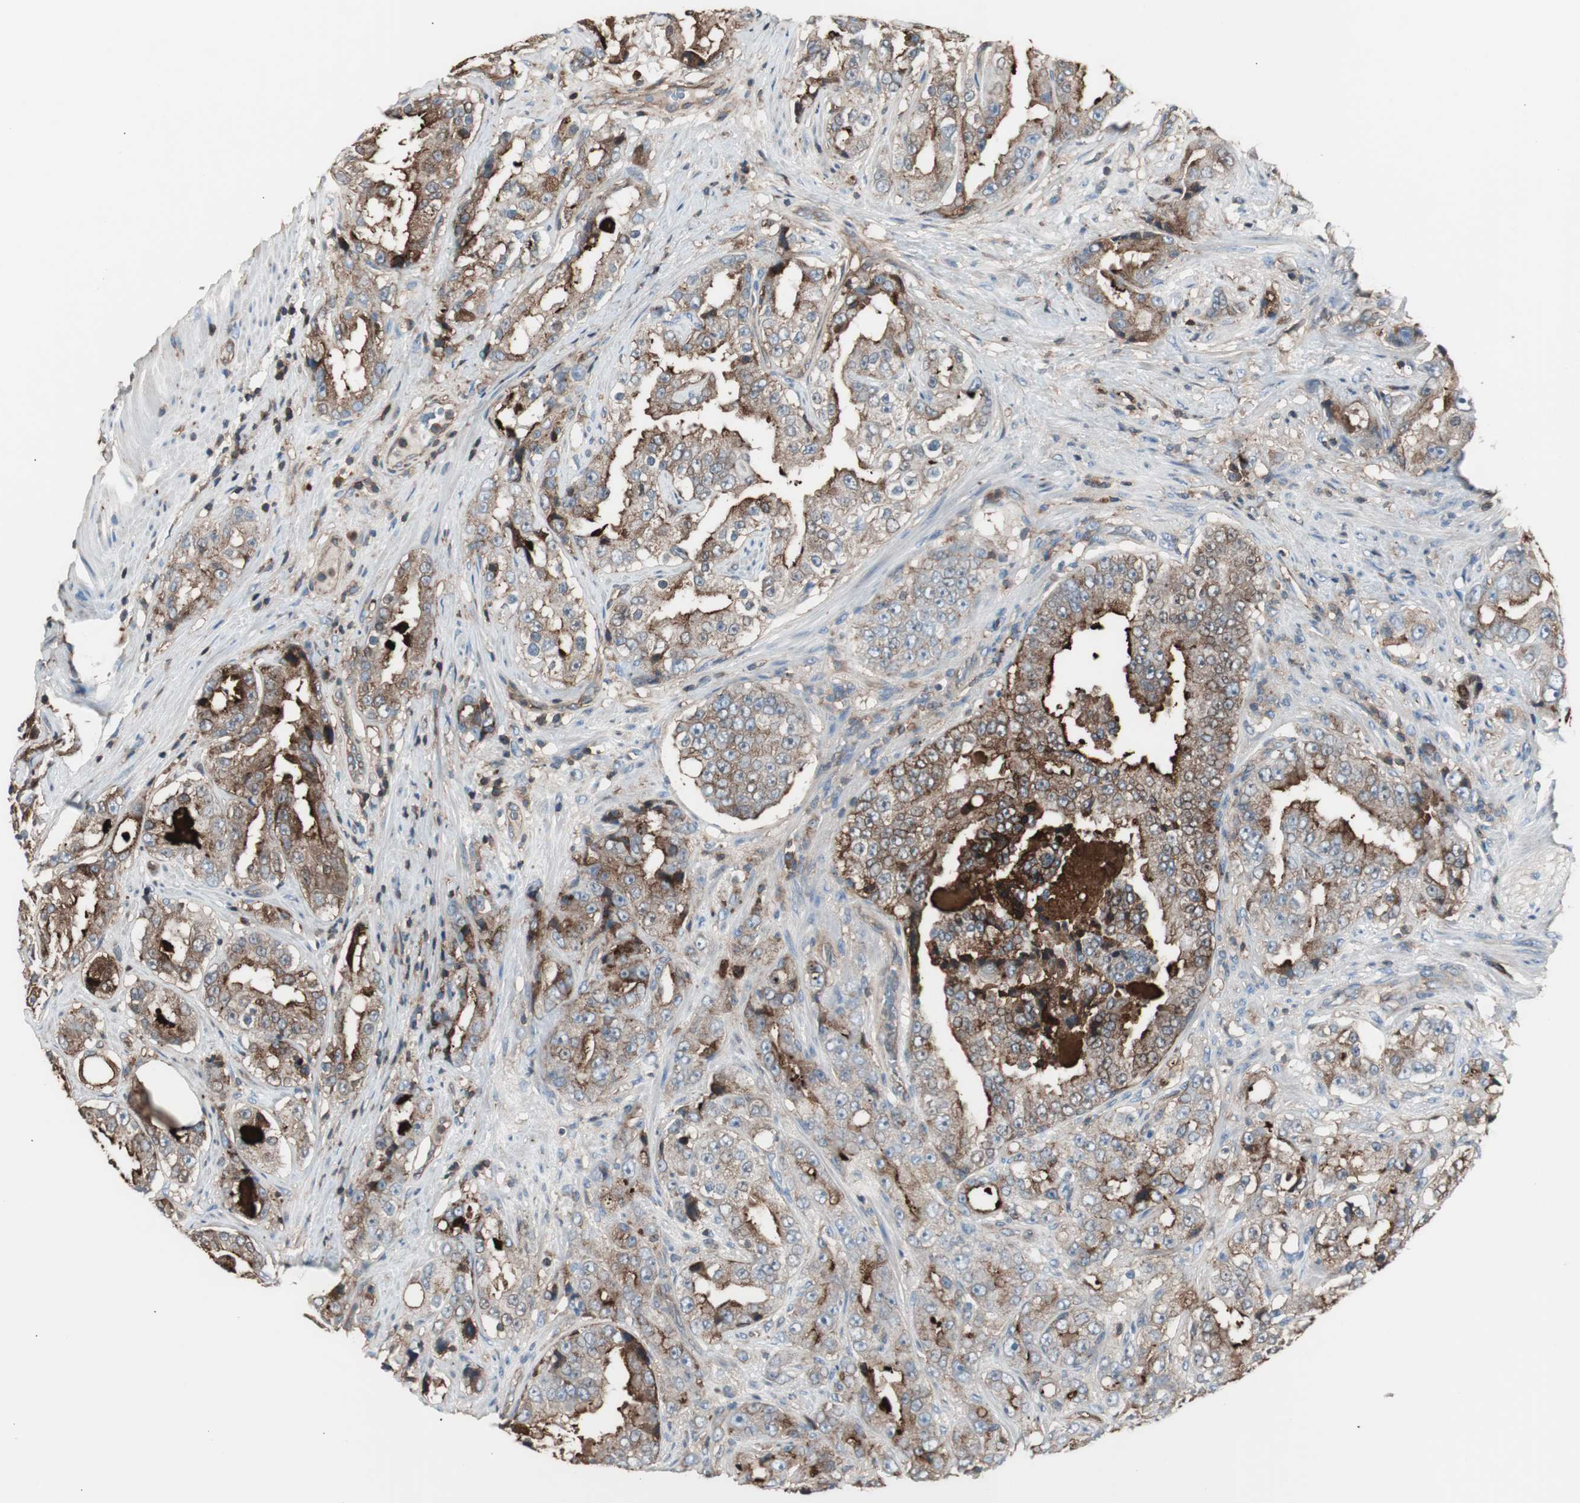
{"staining": {"intensity": "strong", "quantity": ">75%", "location": "cytoplasmic/membranous"}, "tissue": "prostate cancer", "cell_type": "Tumor cells", "image_type": "cancer", "snomed": [{"axis": "morphology", "description": "Adenocarcinoma, High grade"}, {"axis": "topography", "description": "Prostate"}], "caption": "A brown stain highlights strong cytoplasmic/membranous expression of a protein in prostate high-grade adenocarcinoma tumor cells.", "gene": "B2M", "patient": {"sex": "male", "age": 73}}